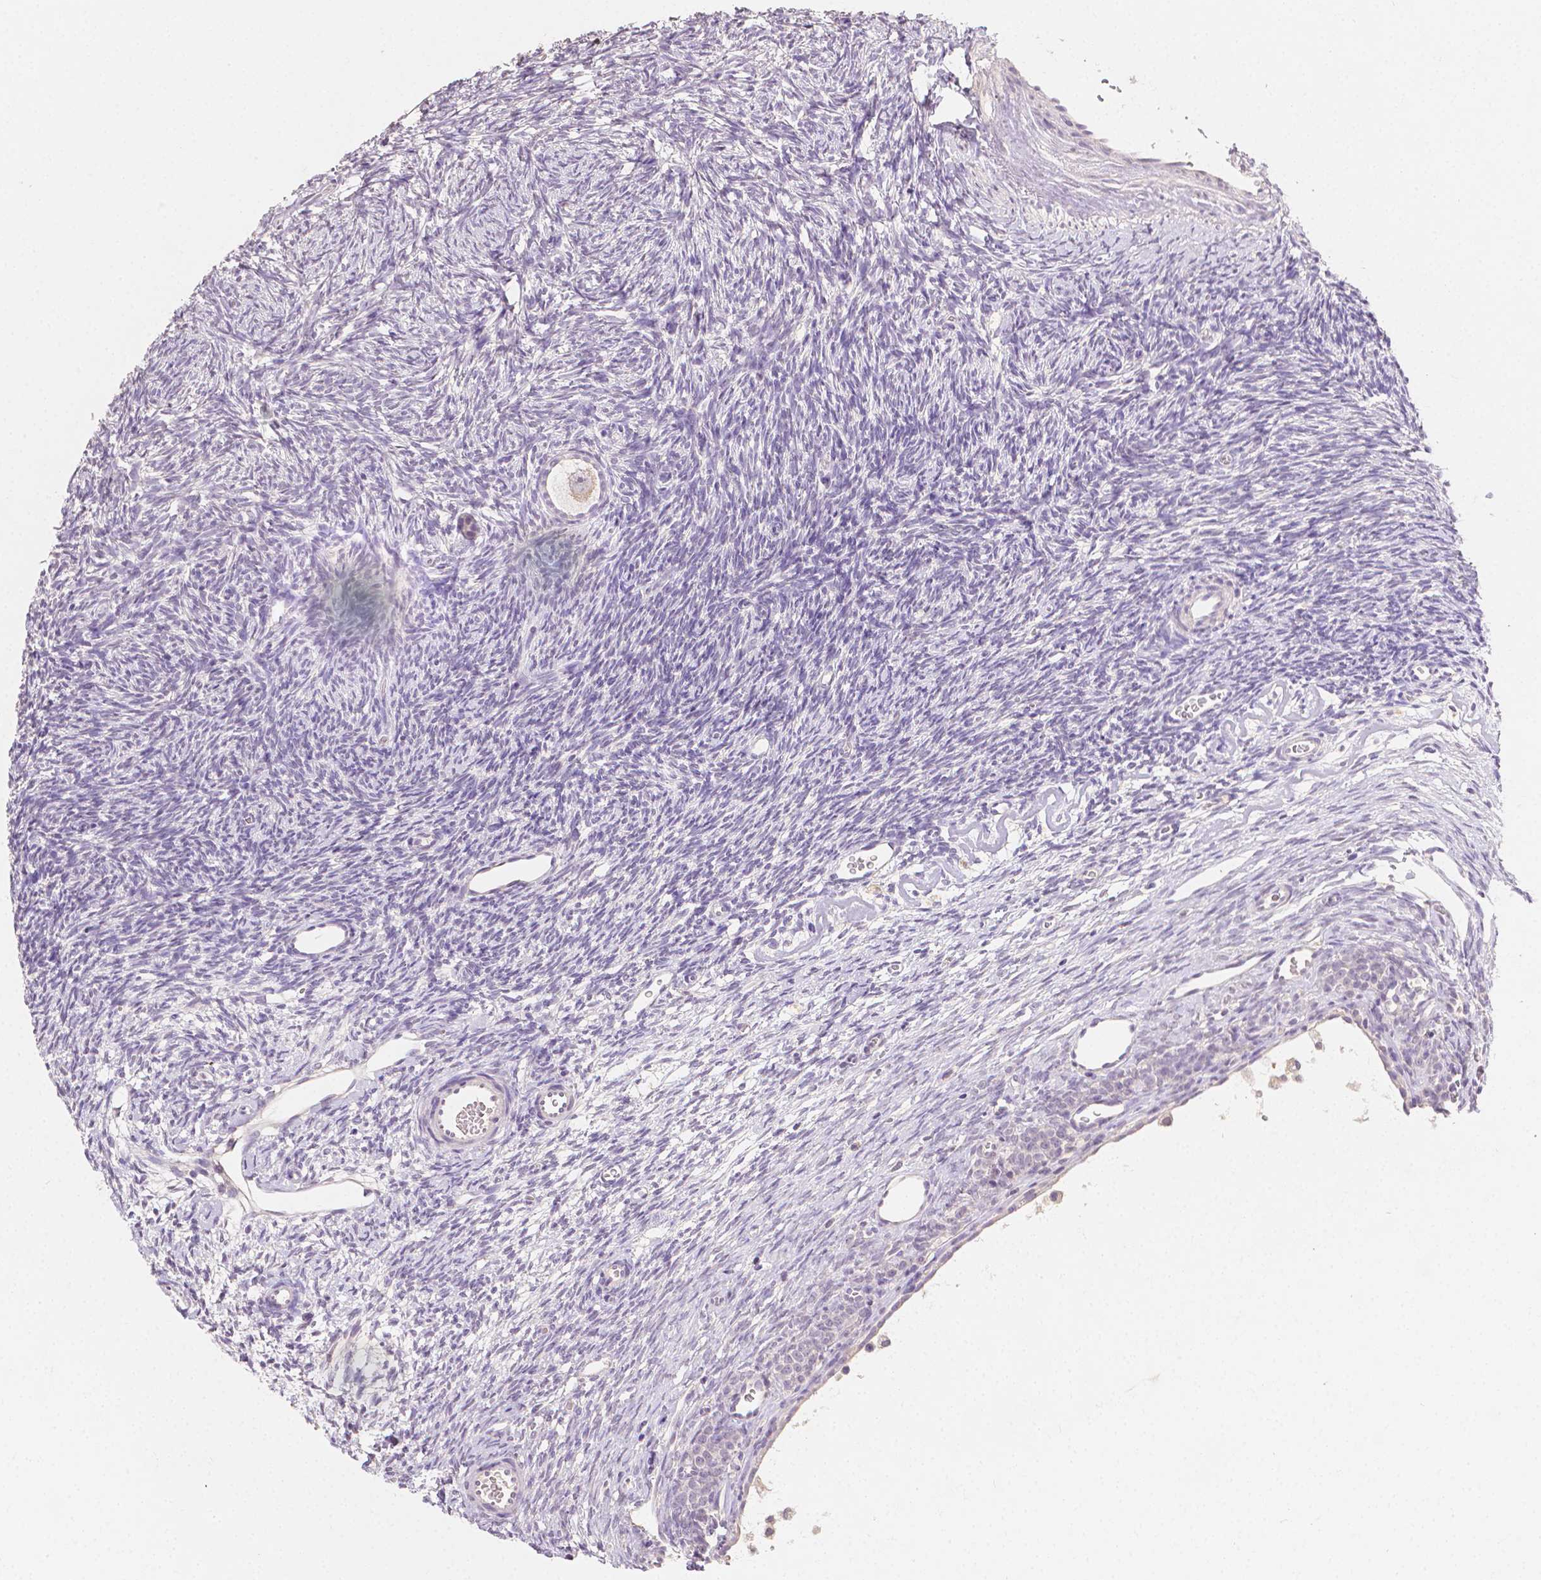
{"staining": {"intensity": "weak", "quantity": "<25%", "location": "cytoplasmic/membranous"}, "tissue": "ovary", "cell_type": "Follicle cells", "image_type": "normal", "snomed": [{"axis": "morphology", "description": "Normal tissue, NOS"}, {"axis": "topography", "description": "Ovary"}], "caption": "Immunohistochemical staining of normal ovary displays no significant expression in follicle cells.", "gene": "TGM1", "patient": {"sex": "female", "age": 34}}